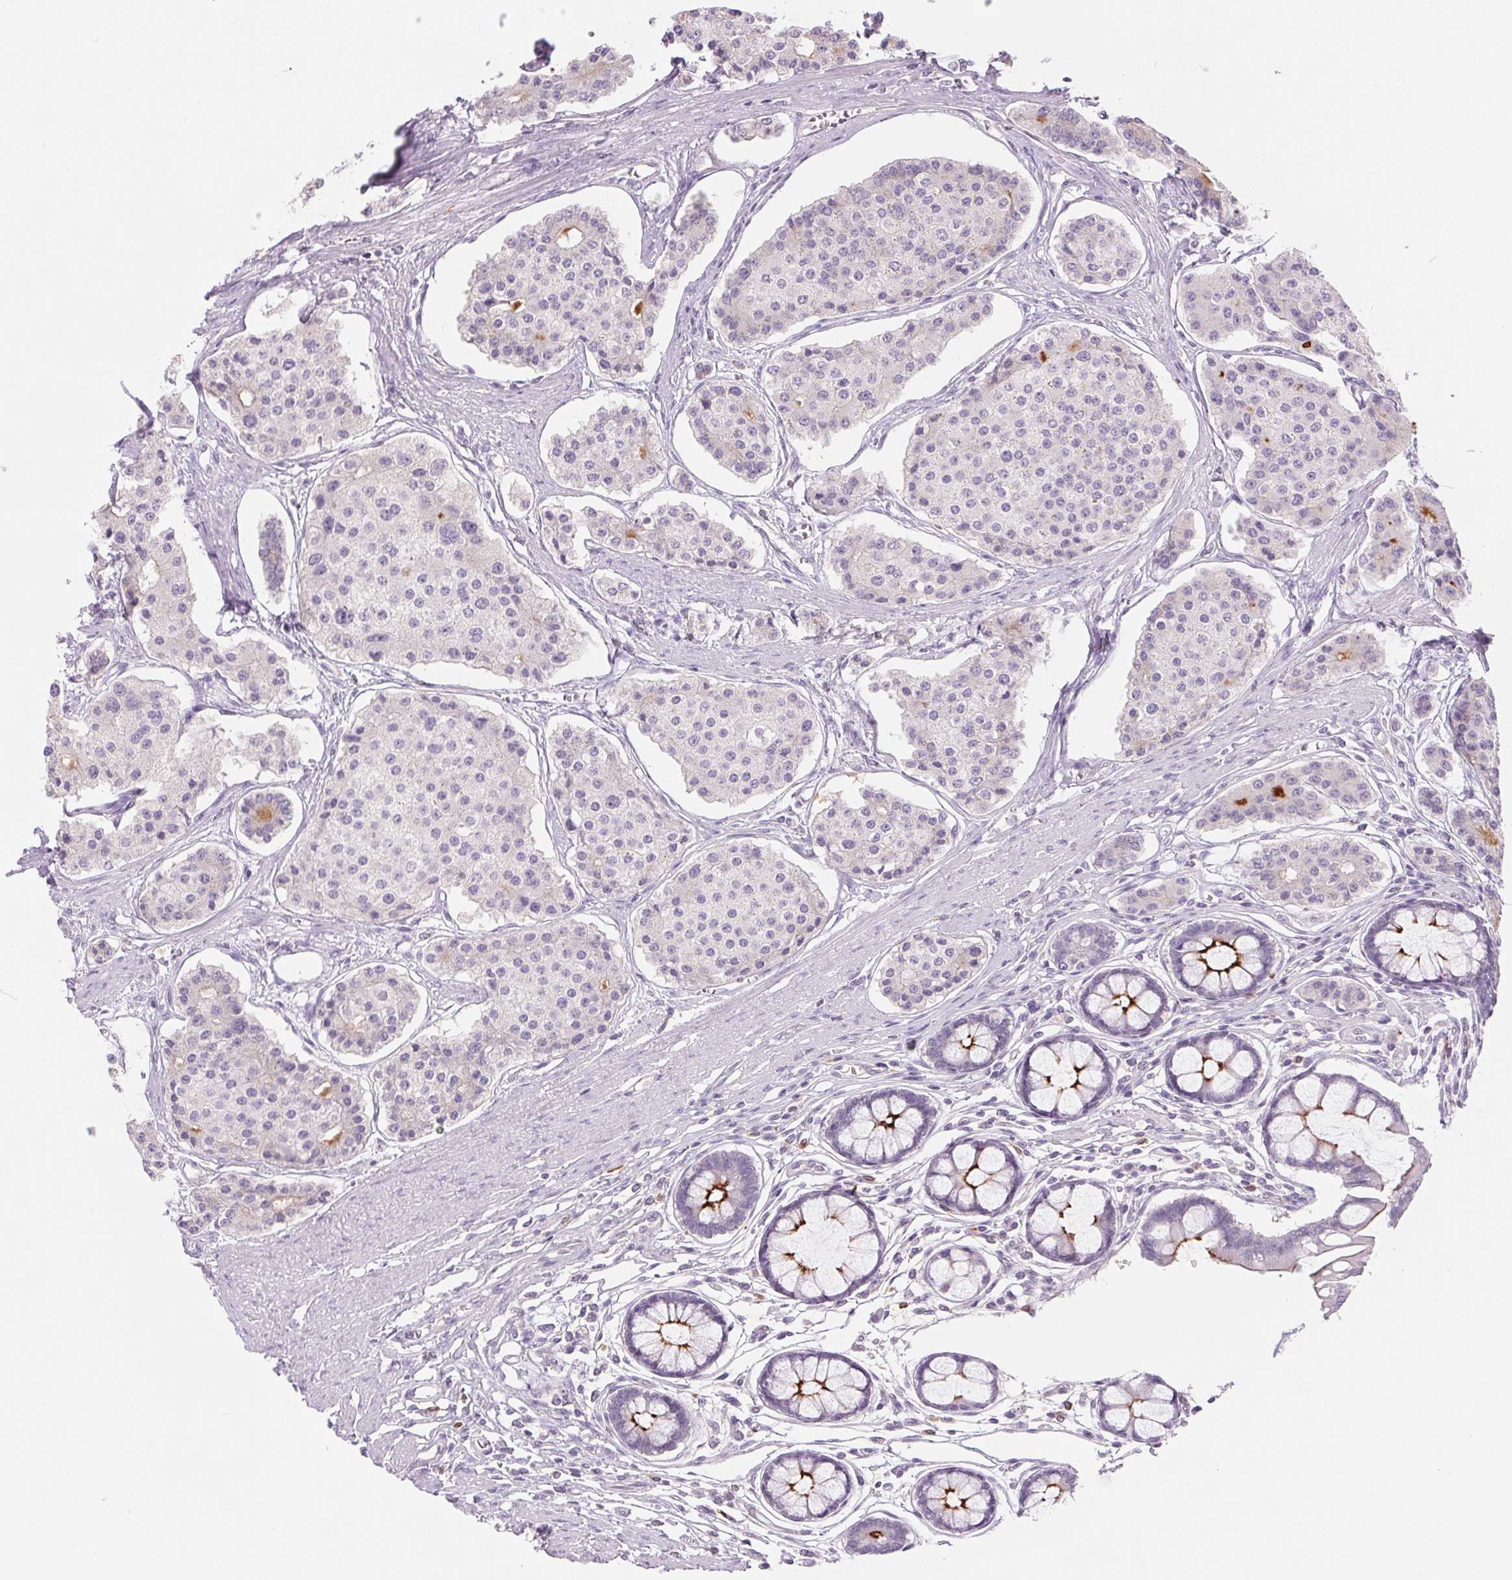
{"staining": {"intensity": "negative", "quantity": "none", "location": "none"}, "tissue": "carcinoid", "cell_type": "Tumor cells", "image_type": "cancer", "snomed": [{"axis": "morphology", "description": "Carcinoid, malignant, NOS"}, {"axis": "topography", "description": "Small intestine"}], "caption": "Tumor cells show no significant protein staining in carcinoid (malignant).", "gene": "KRT1", "patient": {"sex": "female", "age": 65}}